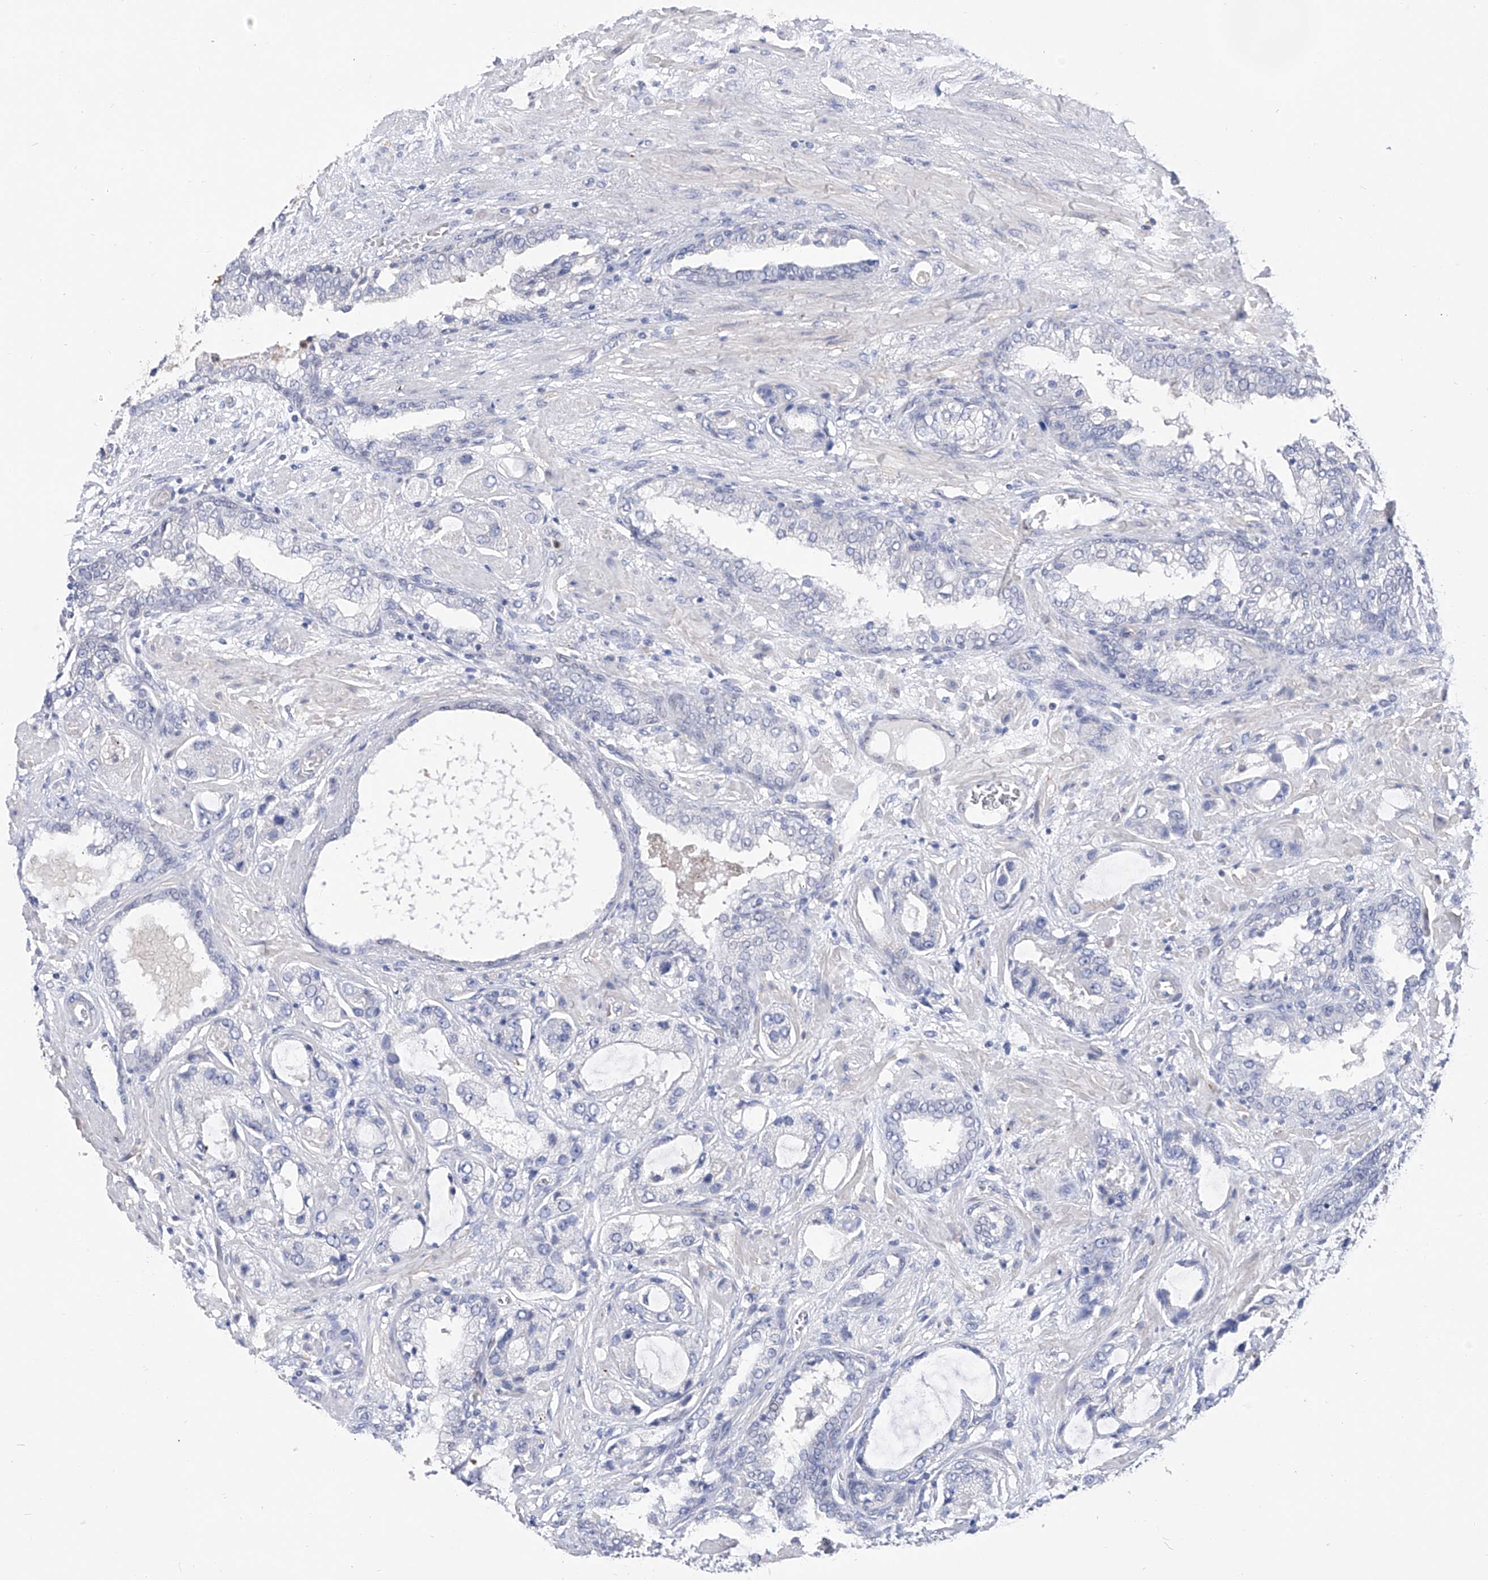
{"staining": {"intensity": "negative", "quantity": "none", "location": "none"}, "tissue": "prostate cancer", "cell_type": "Tumor cells", "image_type": "cancer", "snomed": [{"axis": "morphology", "description": "Normal tissue, NOS"}, {"axis": "morphology", "description": "Adenocarcinoma, High grade"}, {"axis": "topography", "description": "Prostate"}, {"axis": "topography", "description": "Peripheral nerve tissue"}], "caption": "Prostate cancer stained for a protein using immunohistochemistry demonstrates no positivity tumor cells.", "gene": "PHF20", "patient": {"sex": "male", "age": 59}}